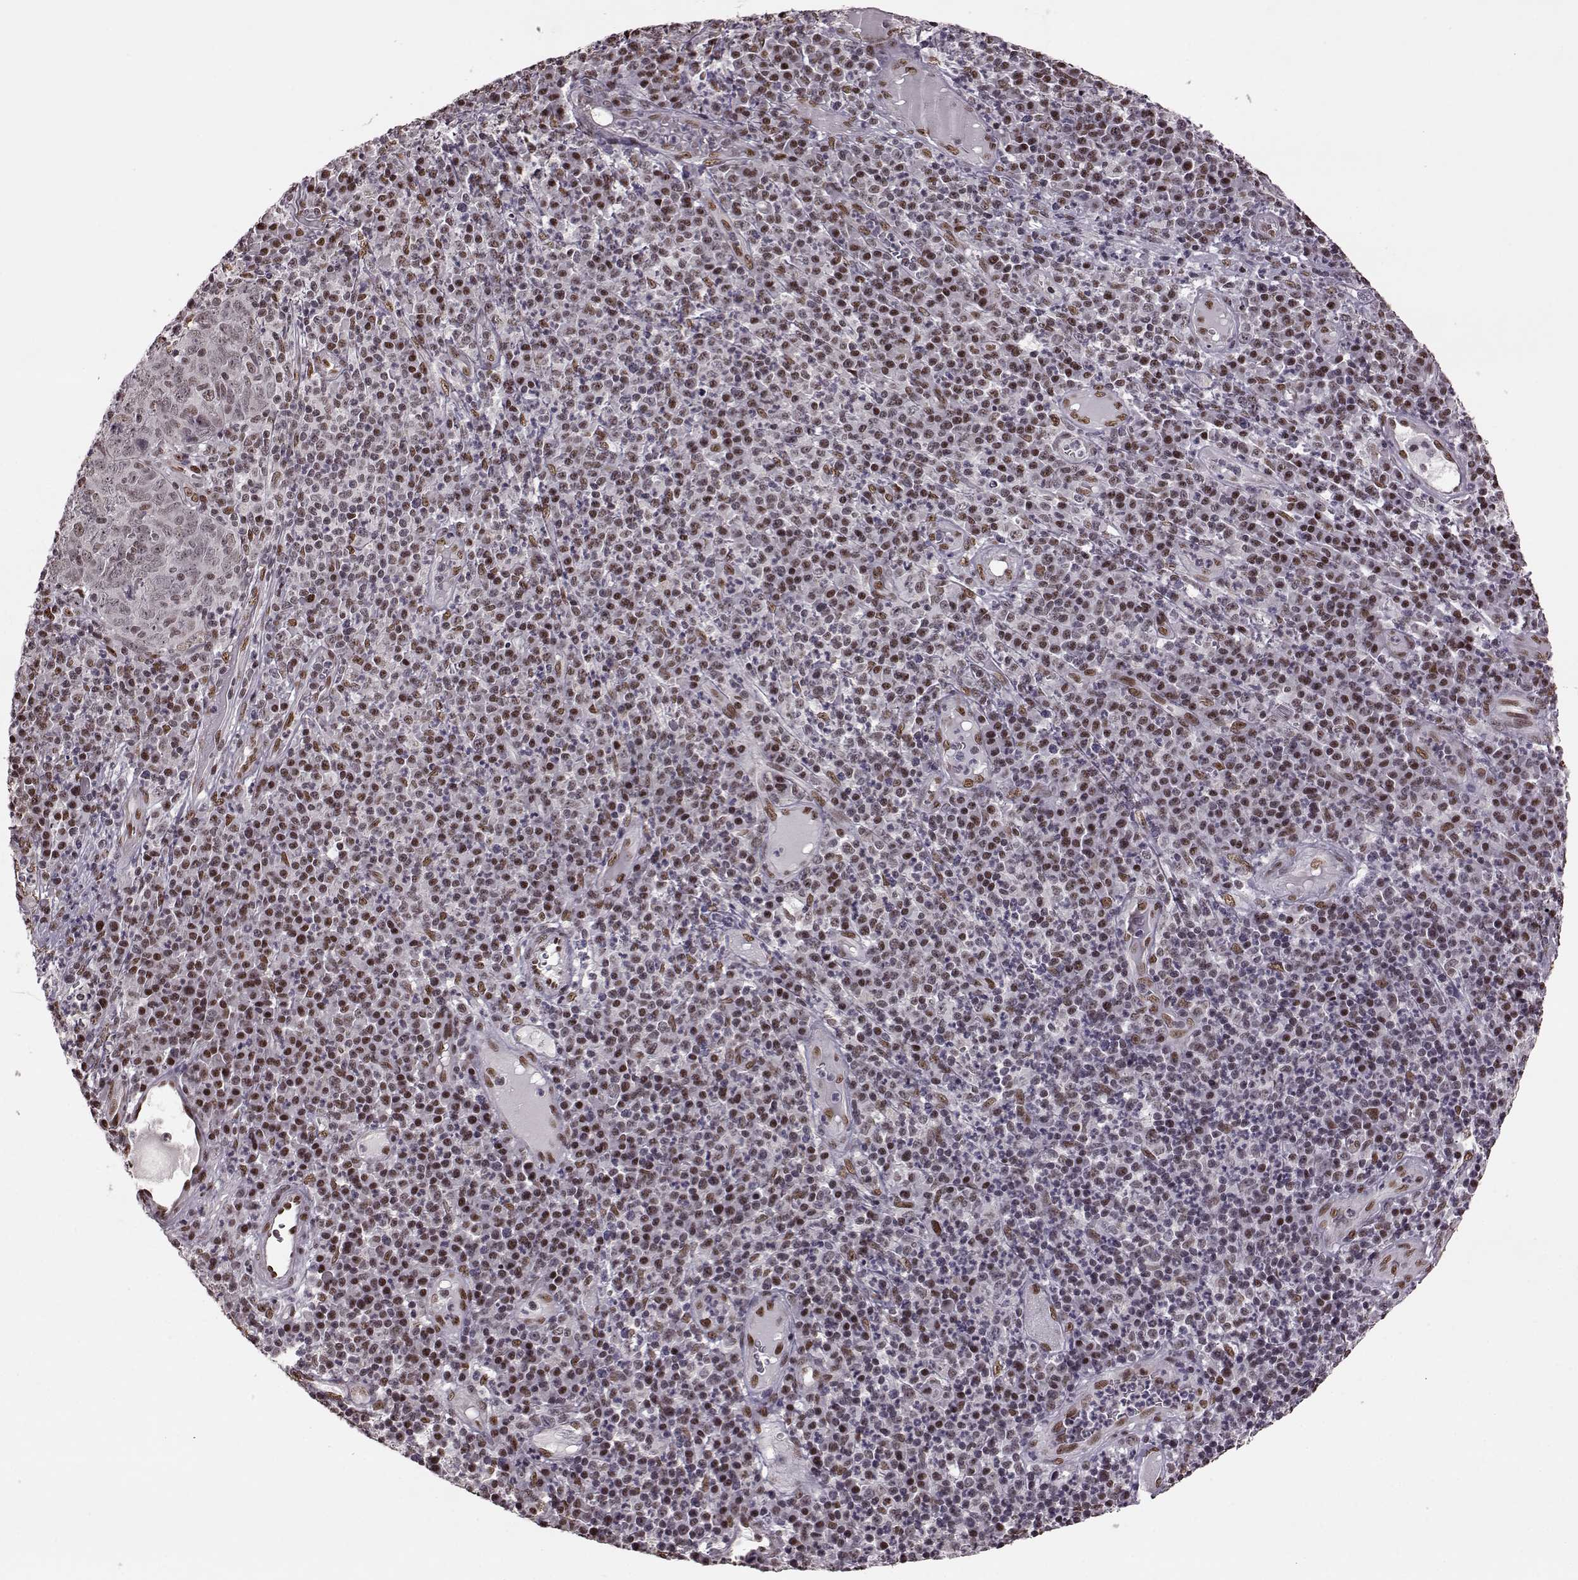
{"staining": {"intensity": "negative", "quantity": "none", "location": "none"}, "tissue": "skin cancer", "cell_type": "Tumor cells", "image_type": "cancer", "snomed": [{"axis": "morphology", "description": "Squamous cell carcinoma, NOS"}, {"axis": "topography", "description": "Skin"}, {"axis": "topography", "description": "Anal"}], "caption": "The immunohistochemistry (IHC) histopathology image has no significant expression in tumor cells of skin cancer (squamous cell carcinoma) tissue.", "gene": "FTO", "patient": {"sex": "female", "age": 51}}